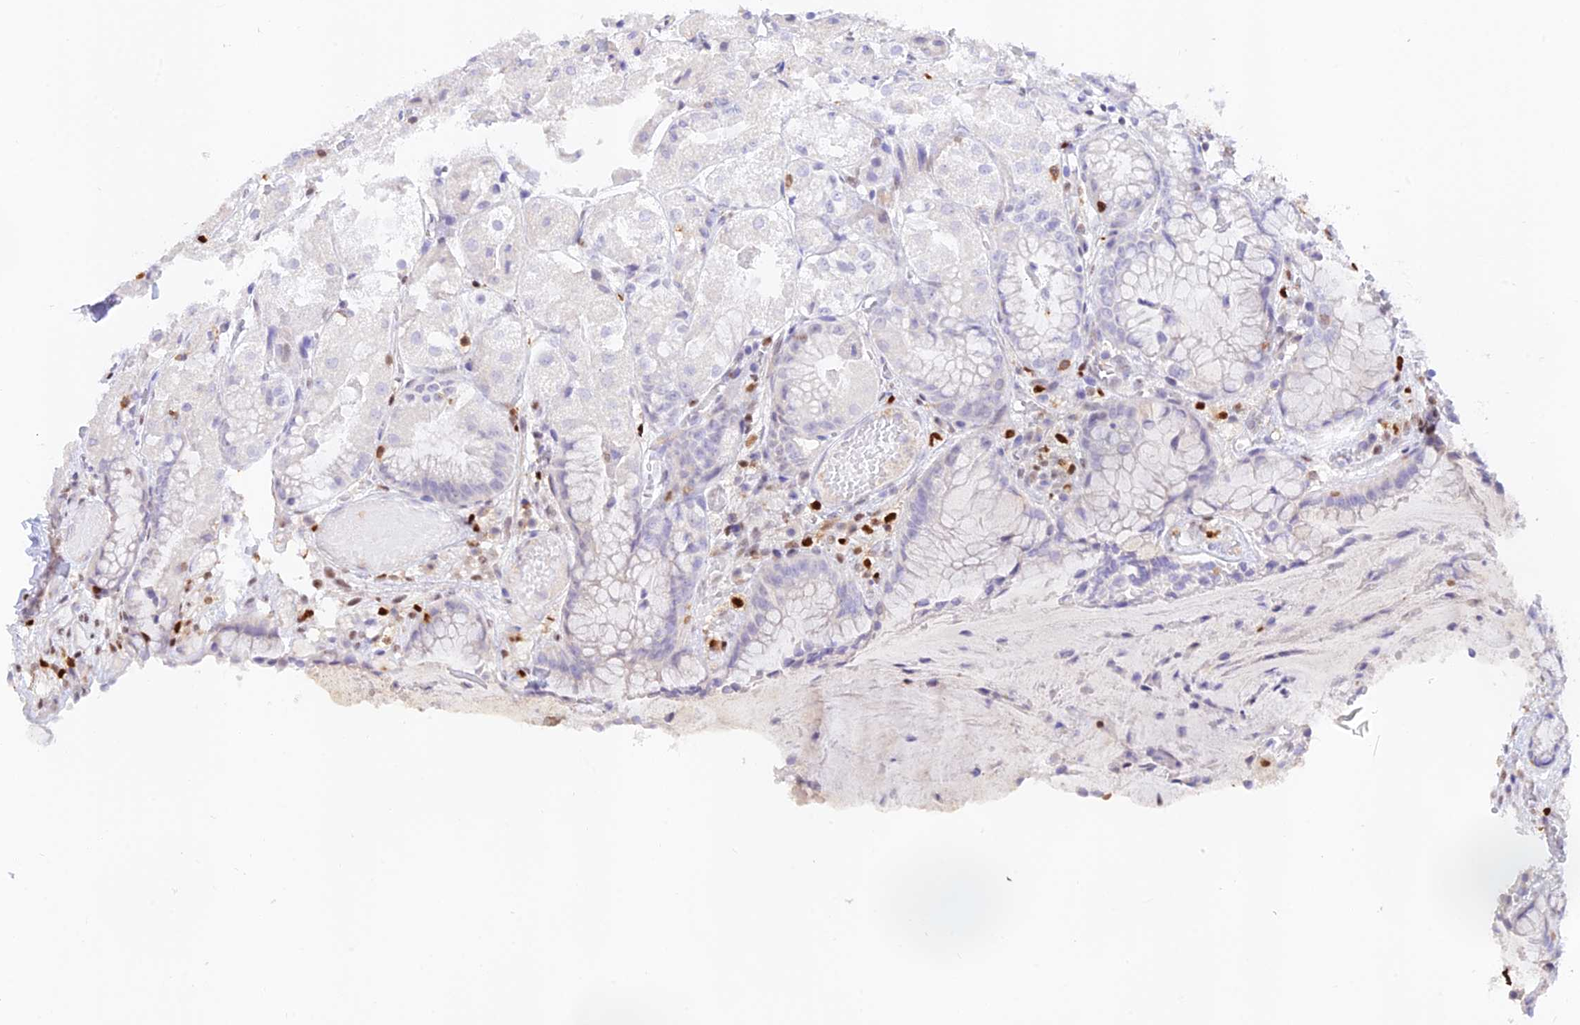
{"staining": {"intensity": "negative", "quantity": "none", "location": "none"}, "tissue": "stomach", "cell_type": "Glandular cells", "image_type": "normal", "snomed": [{"axis": "morphology", "description": "Normal tissue, NOS"}, {"axis": "topography", "description": "Stomach, upper"}], "caption": "IHC of benign stomach demonstrates no staining in glandular cells. Brightfield microscopy of immunohistochemistry stained with DAB (brown) and hematoxylin (blue), captured at high magnification.", "gene": "DENND1C", "patient": {"sex": "male", "age": 72}}